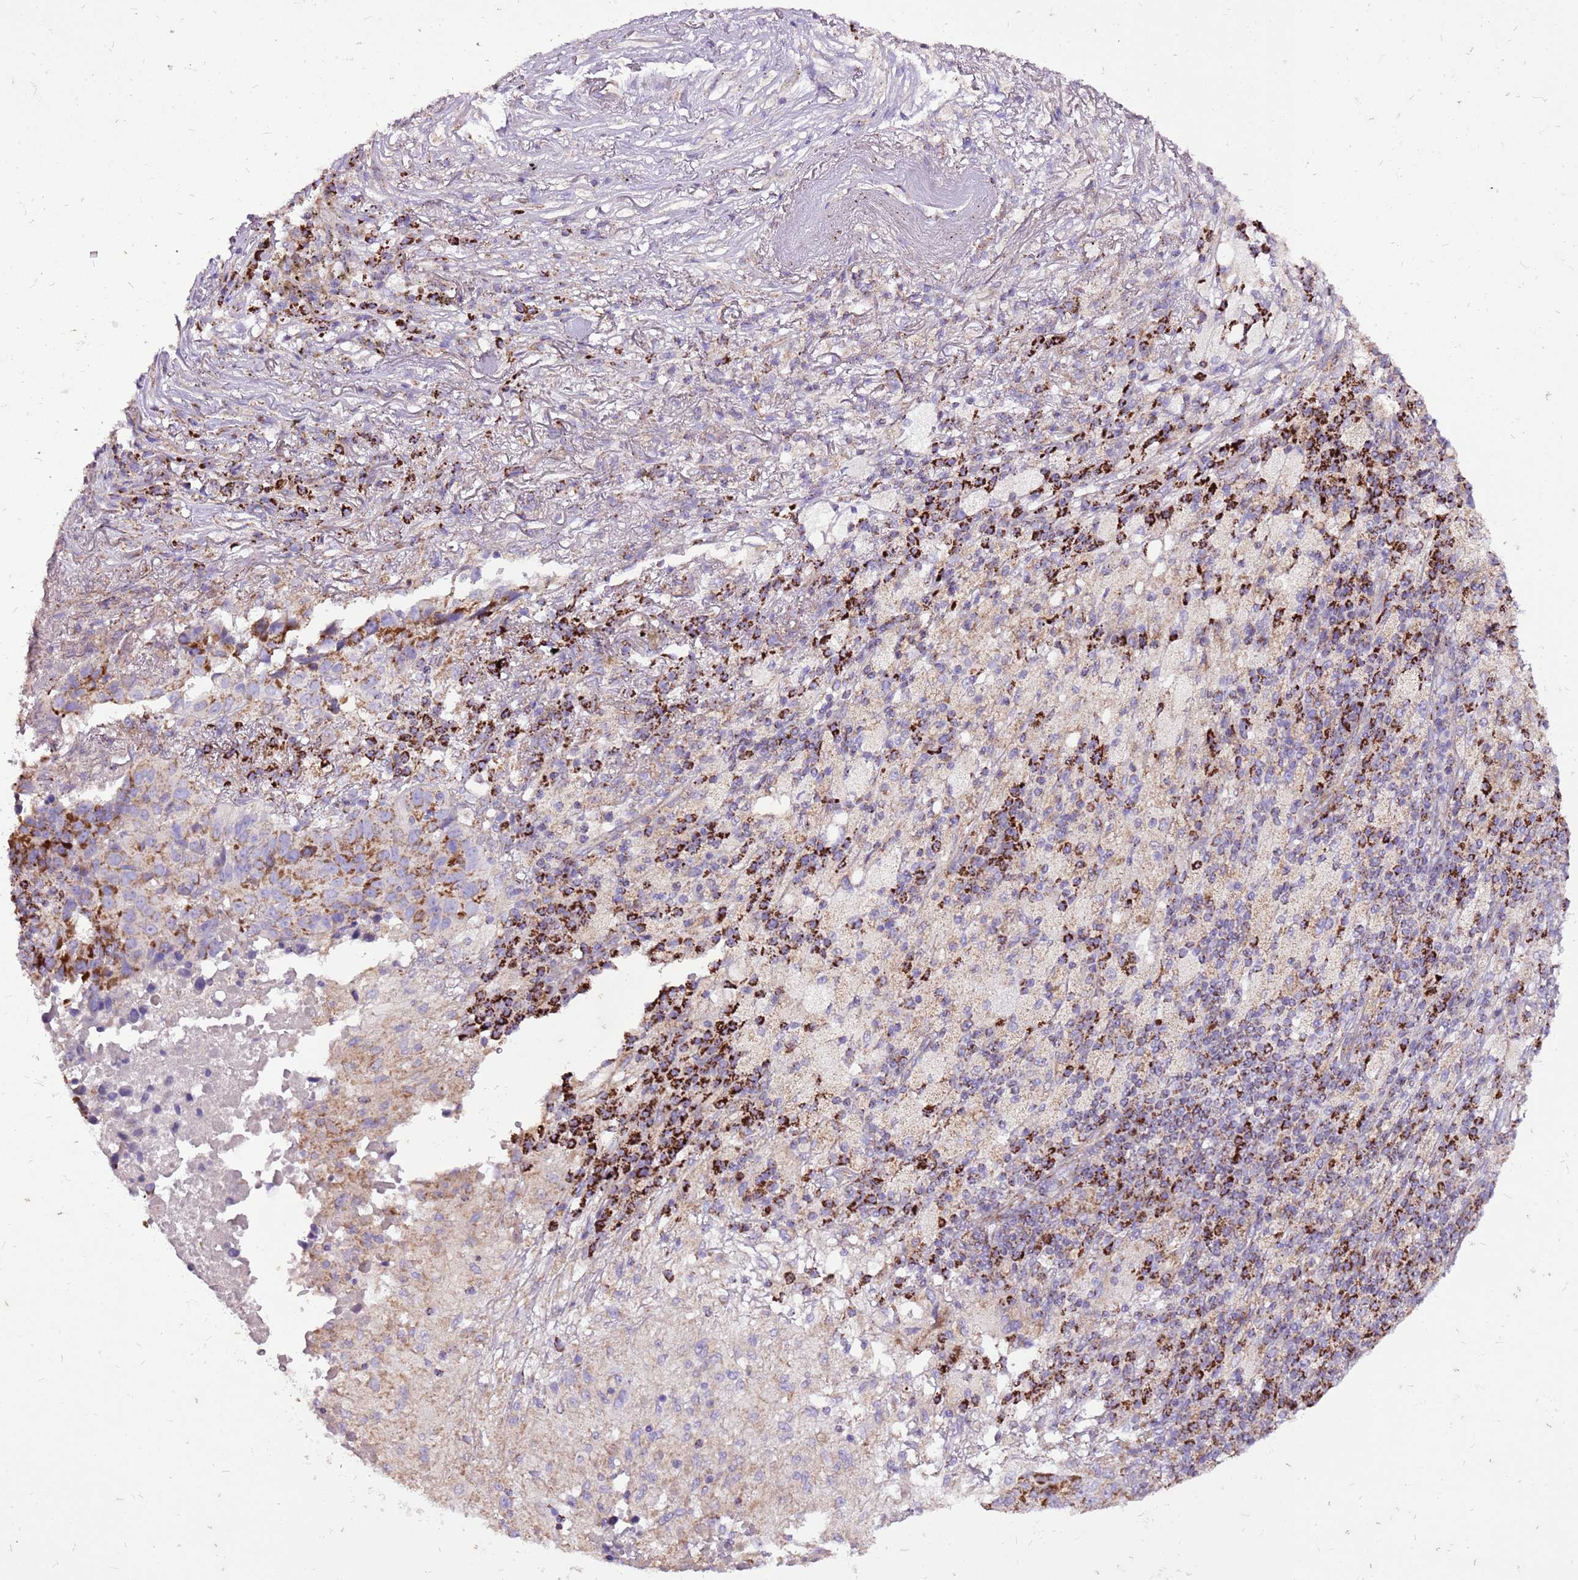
{"staining": {"intensity": "moderate", "quantity": "<25%", "location": "cytoplasmic/membranous"}, "tissue": "lung cancer", "cell_type": "Tumor cells", "image_type": "cancer", "snomed": [{"axis": "morphology", "description": "Squamous cell carcinoma, NOS"}, {"axis": "topography", "description": "Lung"}], "caption": "Tumor cells exhibit low levels of moderate cytoplasmic/membranous expression in about <25% of cells in lung squamous cell carcinoma. Ihc stains the protein of interest in brown and the nuclei are stained blue.", "gene": "GCDH", "patient": {"sex": "male", "age": 73}}